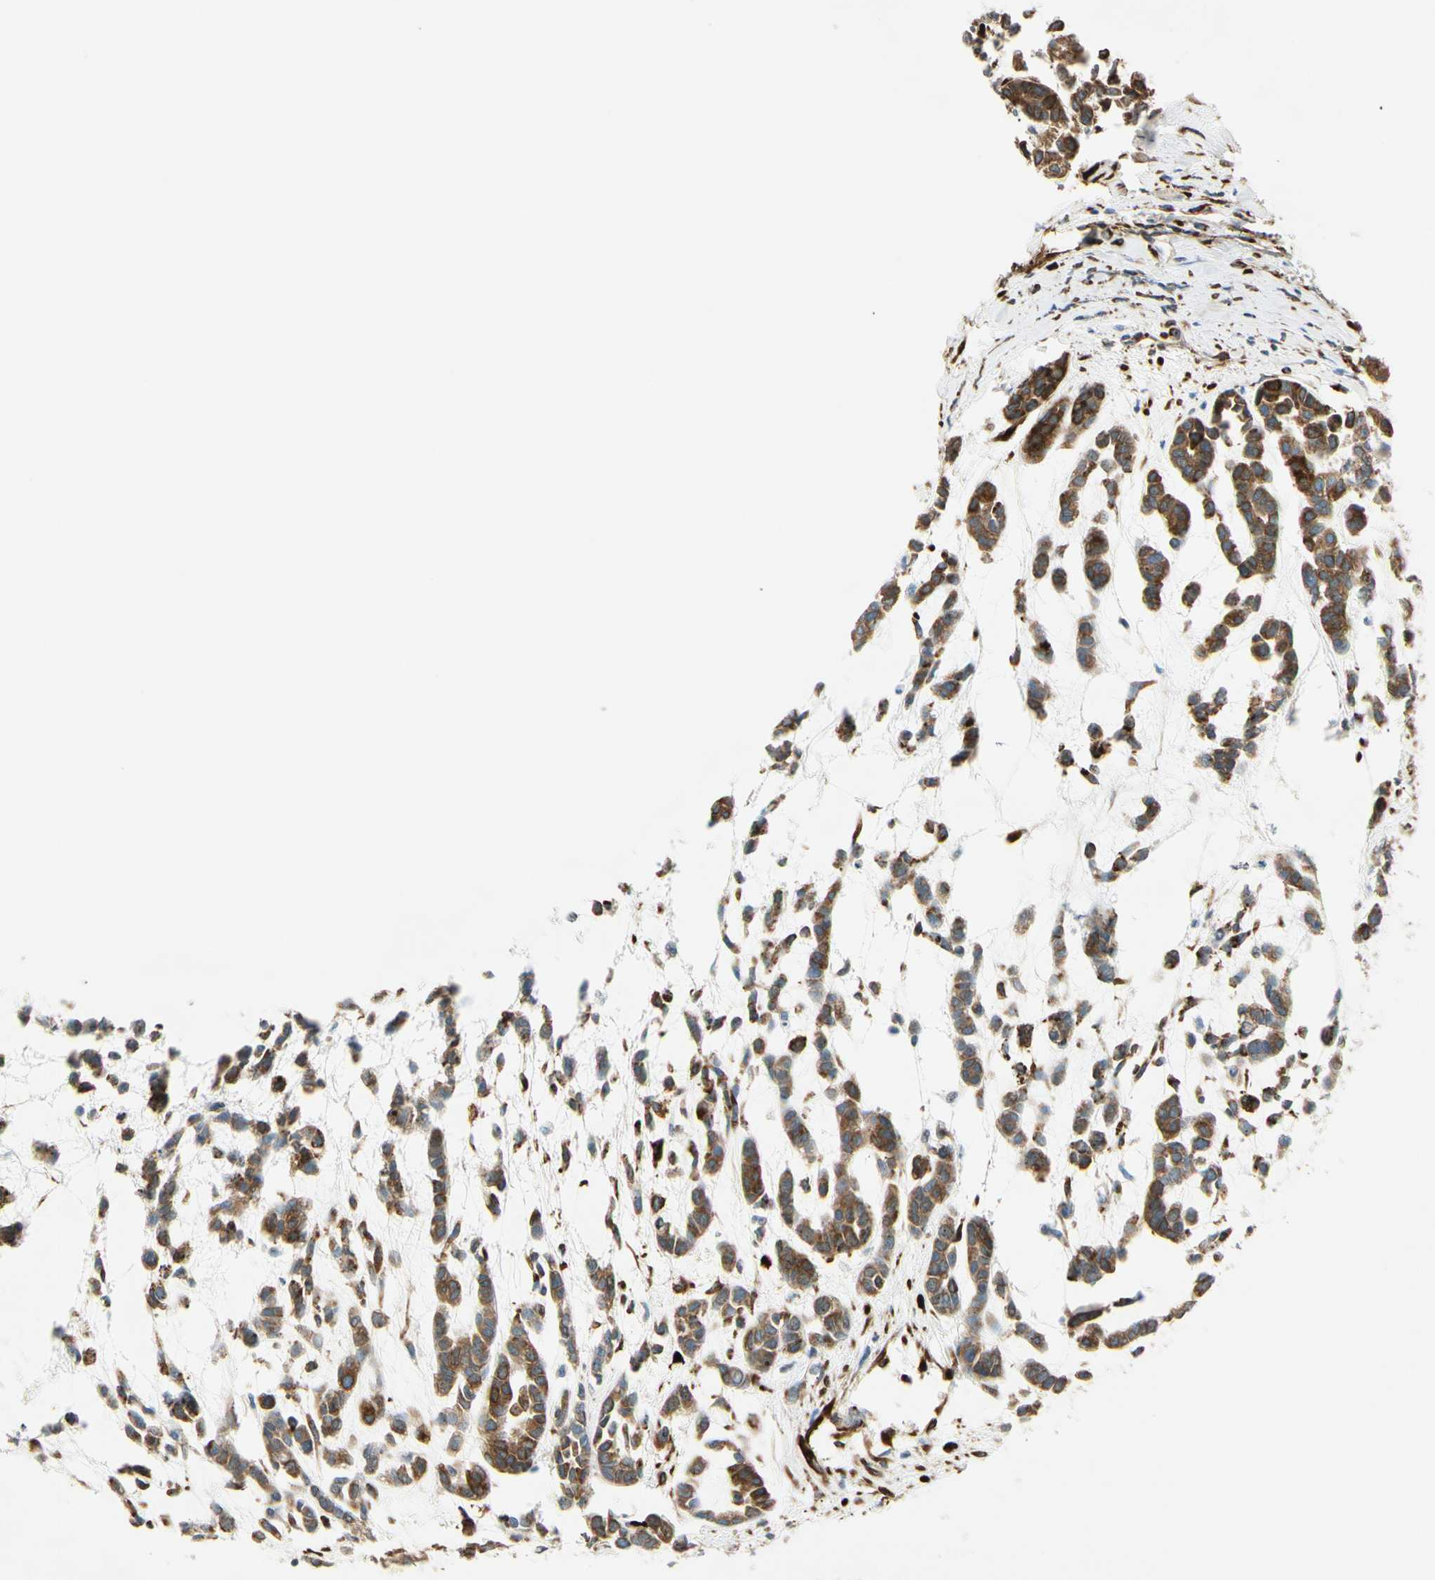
{"staining": {"intensity": "strong", "quantity": ">75%", "location": "cytoplasmic/membranous"}, "tissue": "head and neck cancer", "cell_type": "Tumor cells", "image_type": "cancer", "snomed": [{"axis": "morphology", "description": "Adenocarcinoma, NOS"}, {"axis": "morphology", "description": "Adenoma, NOS"}, {"axis": "topography", "description": "Head-Neck"}], "caption": "Protein staining exhibits strong cytoplasmic/membranous positivity in about >75% of tumor cells in adenocarcinoma (head and neck).", "gene": "FKBP7", "patient": {"sex": "female", "age": 55}}